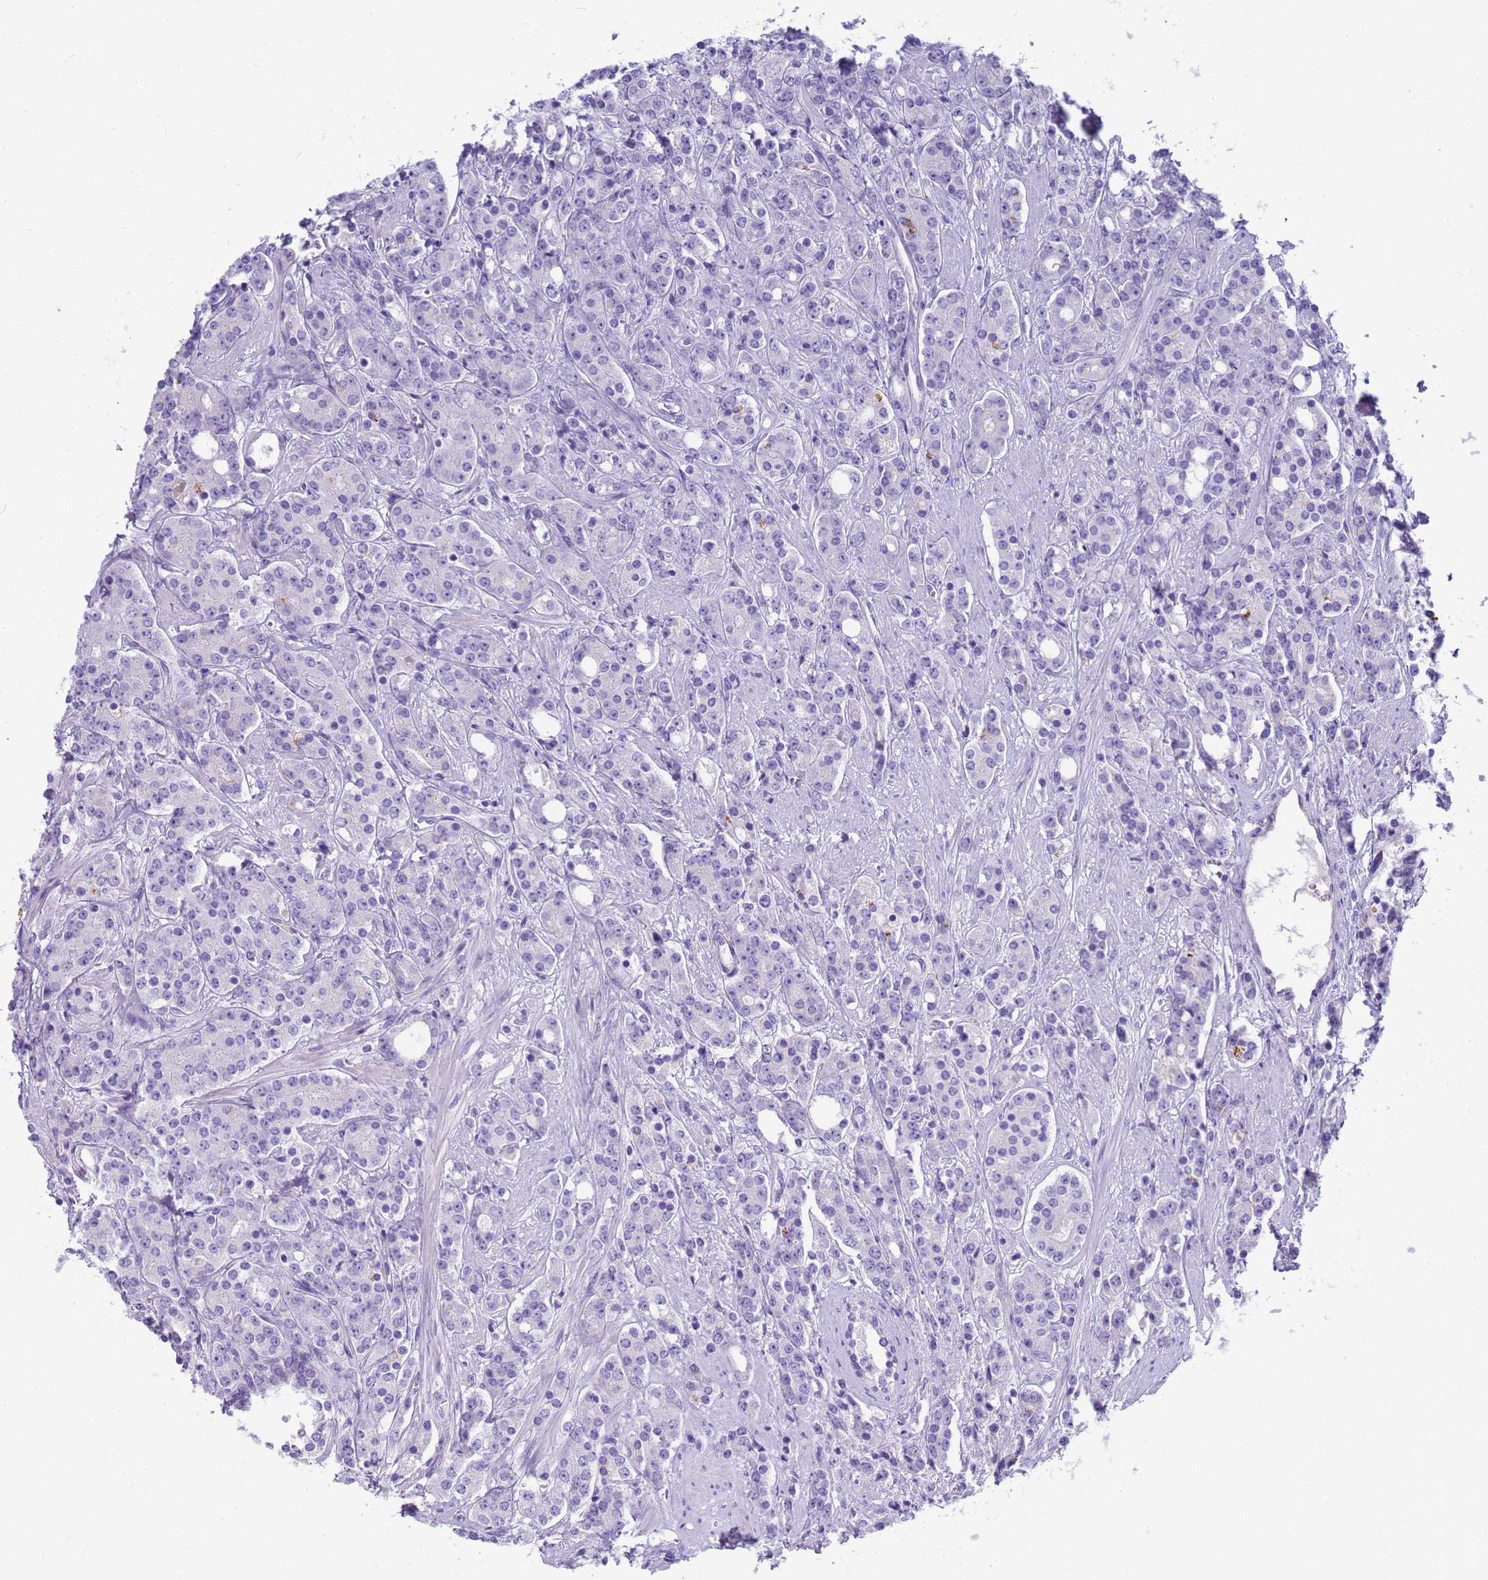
{"staining": {"intensity": "negative", "quantity": "none", "location": "none"}, "tissue": "prostate cancer", "cell_type": "Tumor cells", "image_type": "cancer", "snomed": [{"axis": "morphology", "description": "Adenocarcinoma, High grade"}, {"axis": "topography", "description": "Prostate"}], "caption": "Human prostate cancer stained for a protein using immunohistochemistry (IHC) exhibits no positivity in tumor cells.", "gene": "RNASE2", "patient": {"sex": "male", "age": 62}}